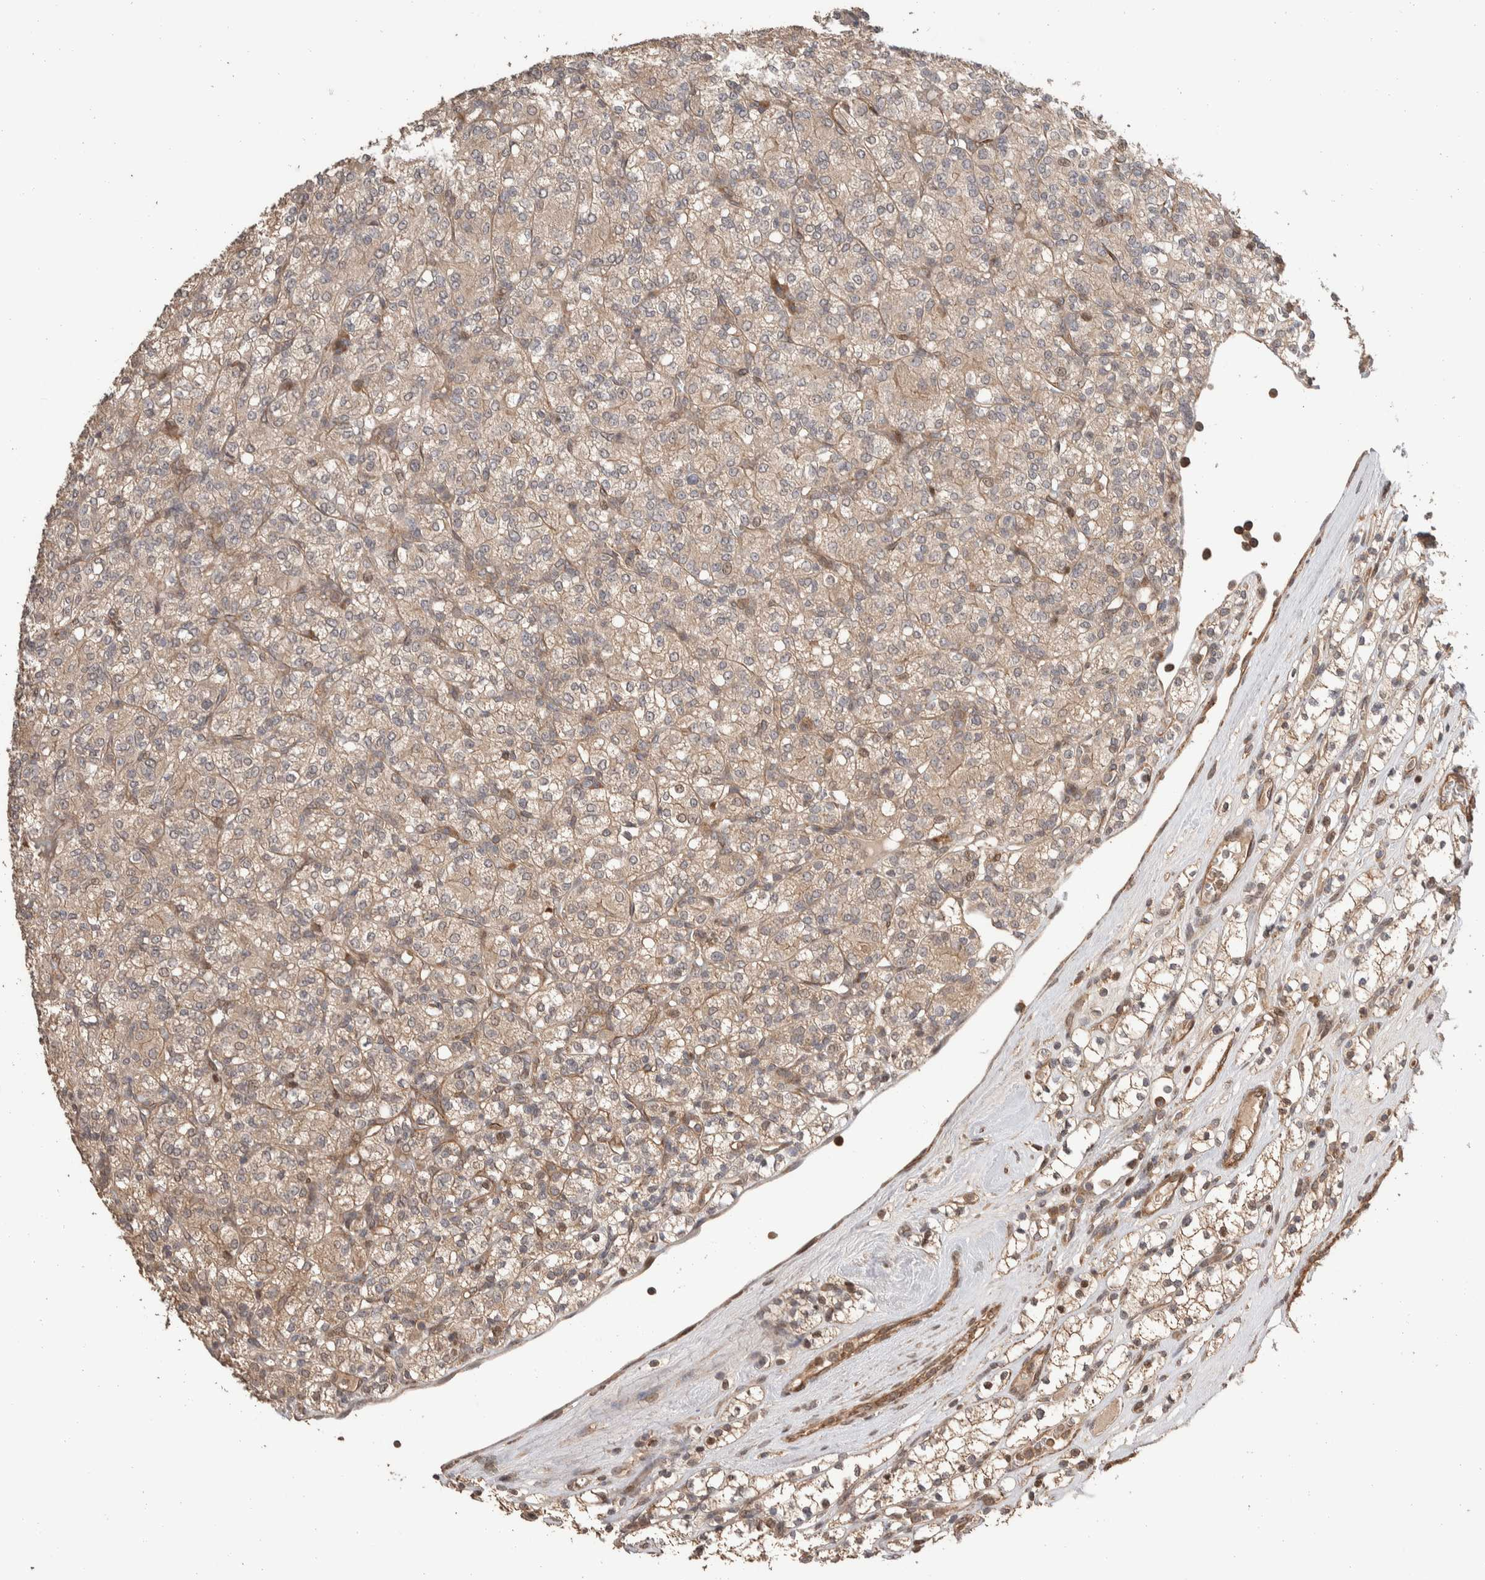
{"staining": {"intensity": "weak", "quantity": ">75%", "location": "cytoplasmic/membranous"}, "tissue": "renal cancer", "cell_type": "Tumor cells", "image_type": "cancer", "snomed": [{"axis": "morphology", "description": "Adenocarcinoma, NOS"}, {"axis": "topography", "description": "Kidney"}], "caption": "Weak cytoplasmic/membranous positivity is identified in approximately >75% of tumor cells in adenocarcinoma (renal).", "gene": "ERC1", "patient": {"sex": "male", "age": 77}}